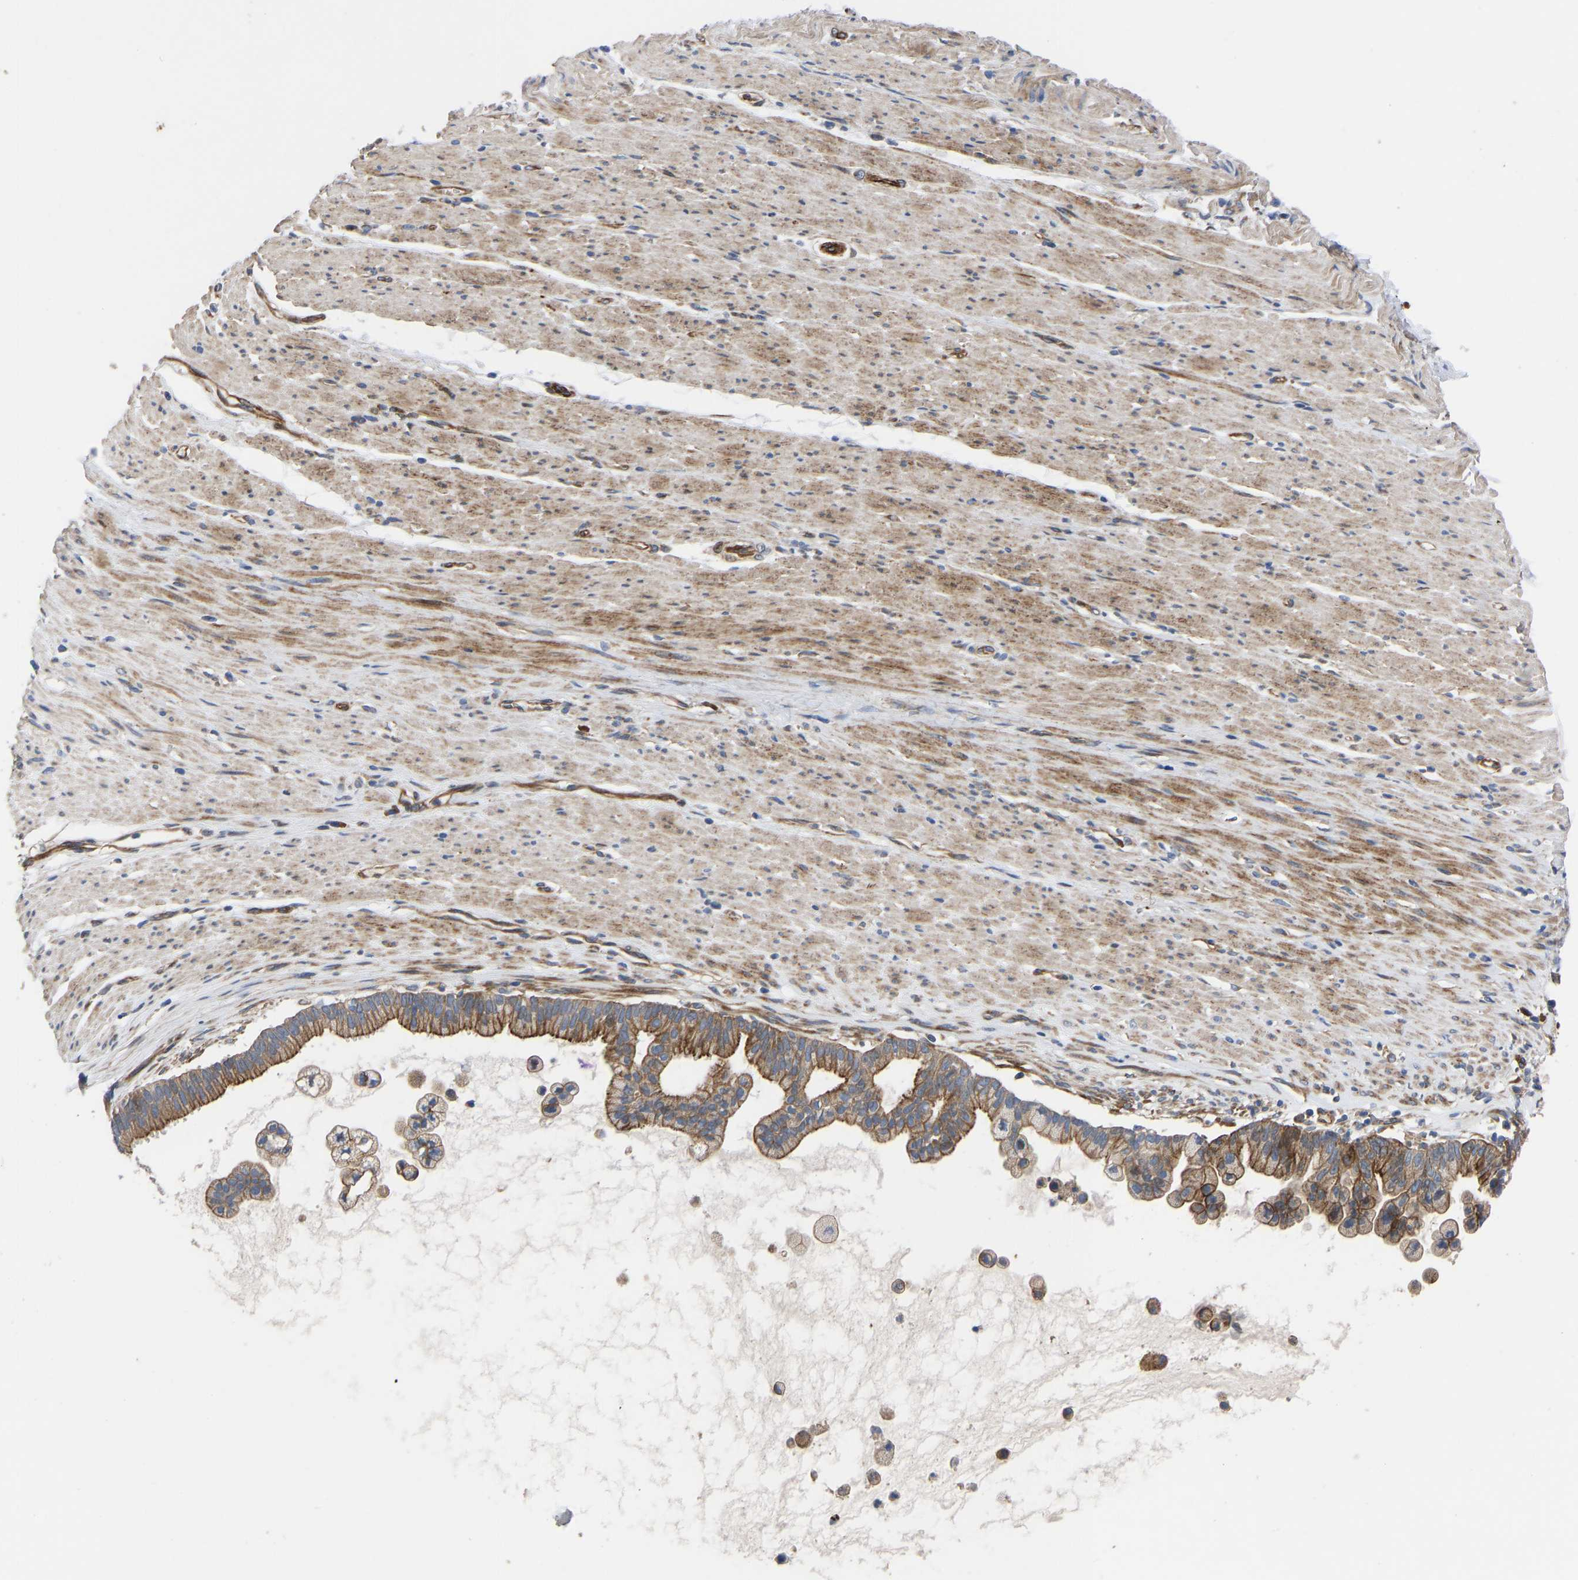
{"staining": {"intensity": "moderate", "quantity": ">75%", "location": "cytoplasmic/membranous"}, "tissue": "pancreatic cancer", "cell_type": "Tumor cells", "image_type": "cancer", "snomed": [{"axis": "morphology", "description": "Adenocarcinoma, NOS"}, {"axis": "topography", "description": "Pancreas"}], "caption": "Tumor cells show medium levels of moderate cytoplasmic/membranous positivity in about >75% of cells in human pancreatic cancer.", "gene": "TMEM38B", "patient": {"sex": "male", "age": 69}}